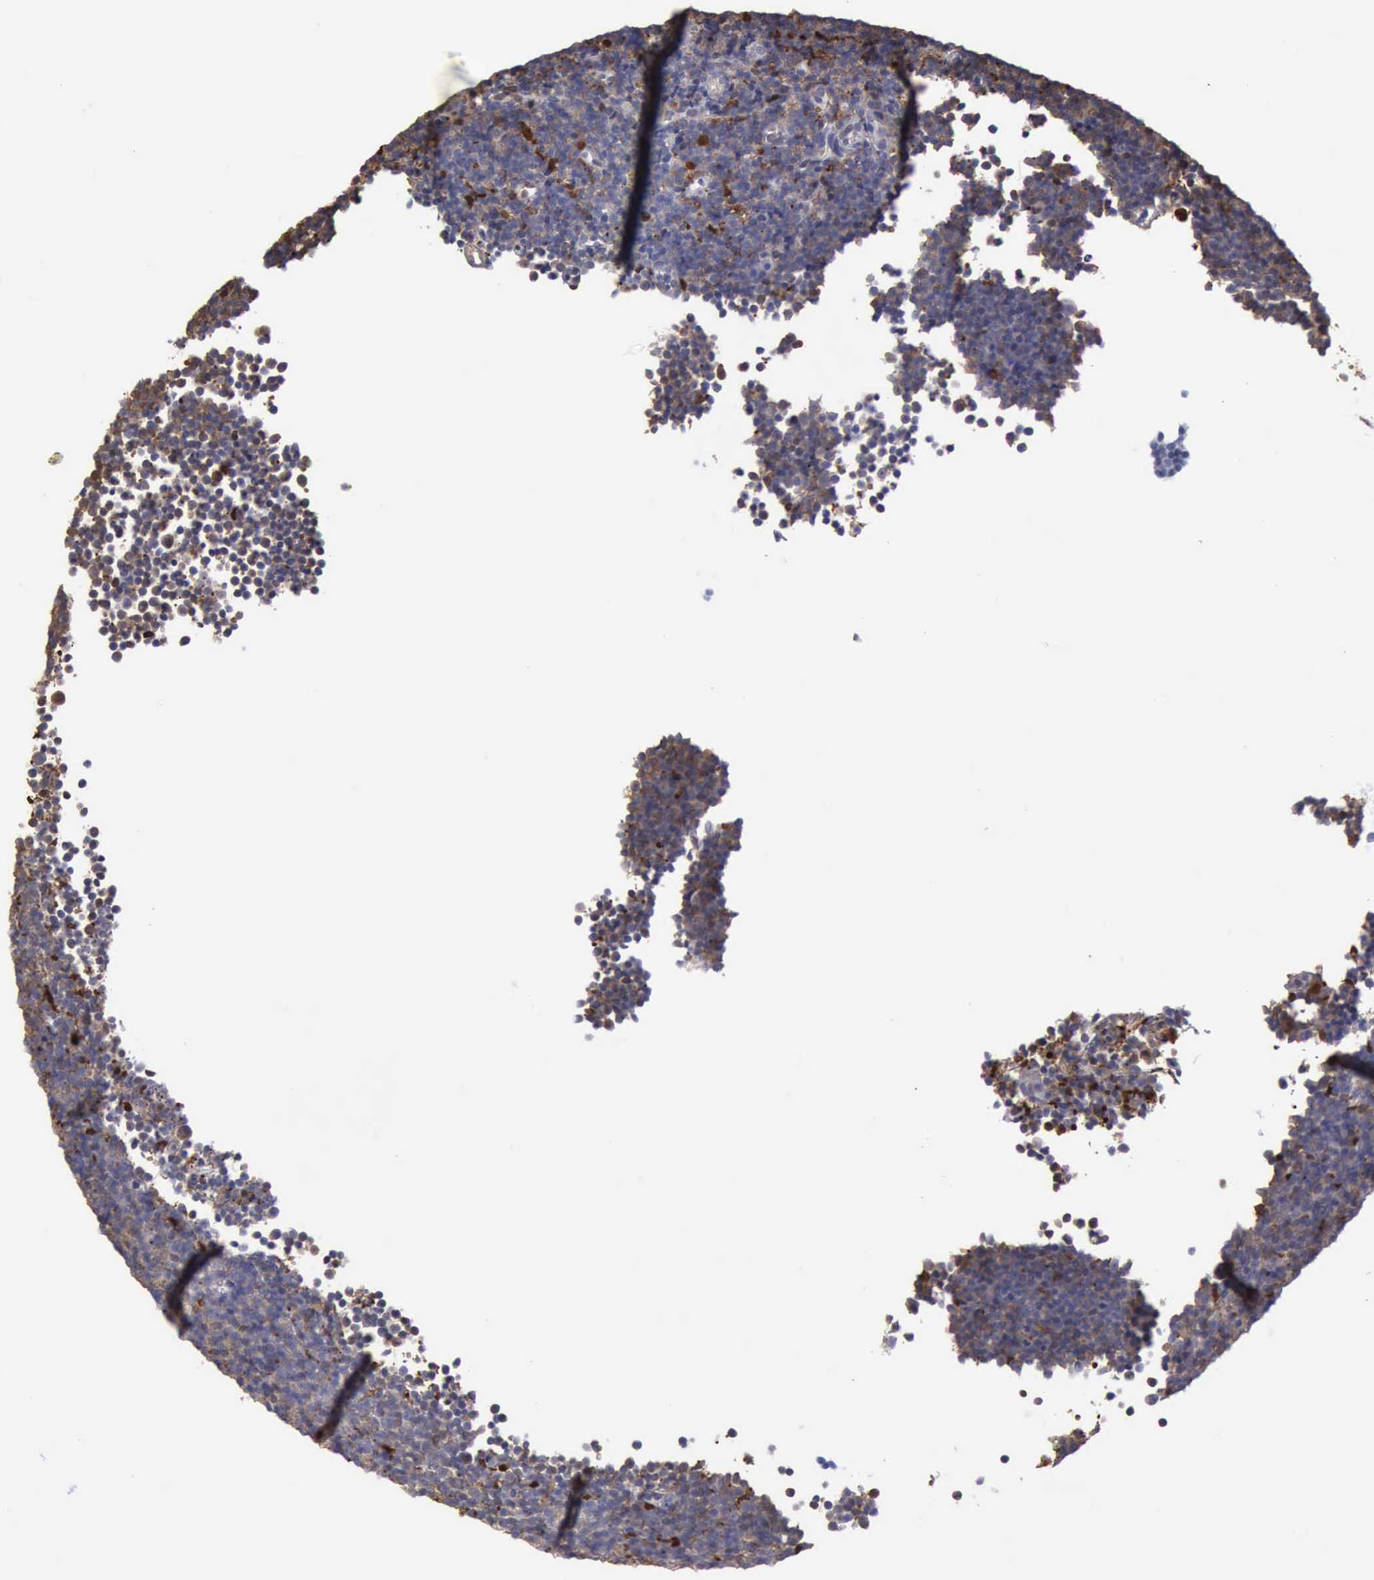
{"staining": {"intensity": "negative", "quantity": "none", "location": "none"}, "tissue": "lymphoma", "cell_type": "Tumor cells", "image_type": "cancer", "snomed": [{"axis": "morphology", "description": "Malignant lymphoma, non-Hodgkin's type, Low grade"}, {"axis": "topography", "description": "Lymph node"}], "caption": "Immunohistochemistry (IHC) of human low-grade malignant lymphoma, non-Hodgkin's type reveals no staining in tumor cells. (DAB IHC visualized using brightfield microscopy, high magnification).", "gene": "STAT1", "patient": {"sex": "male", "age": 57}}